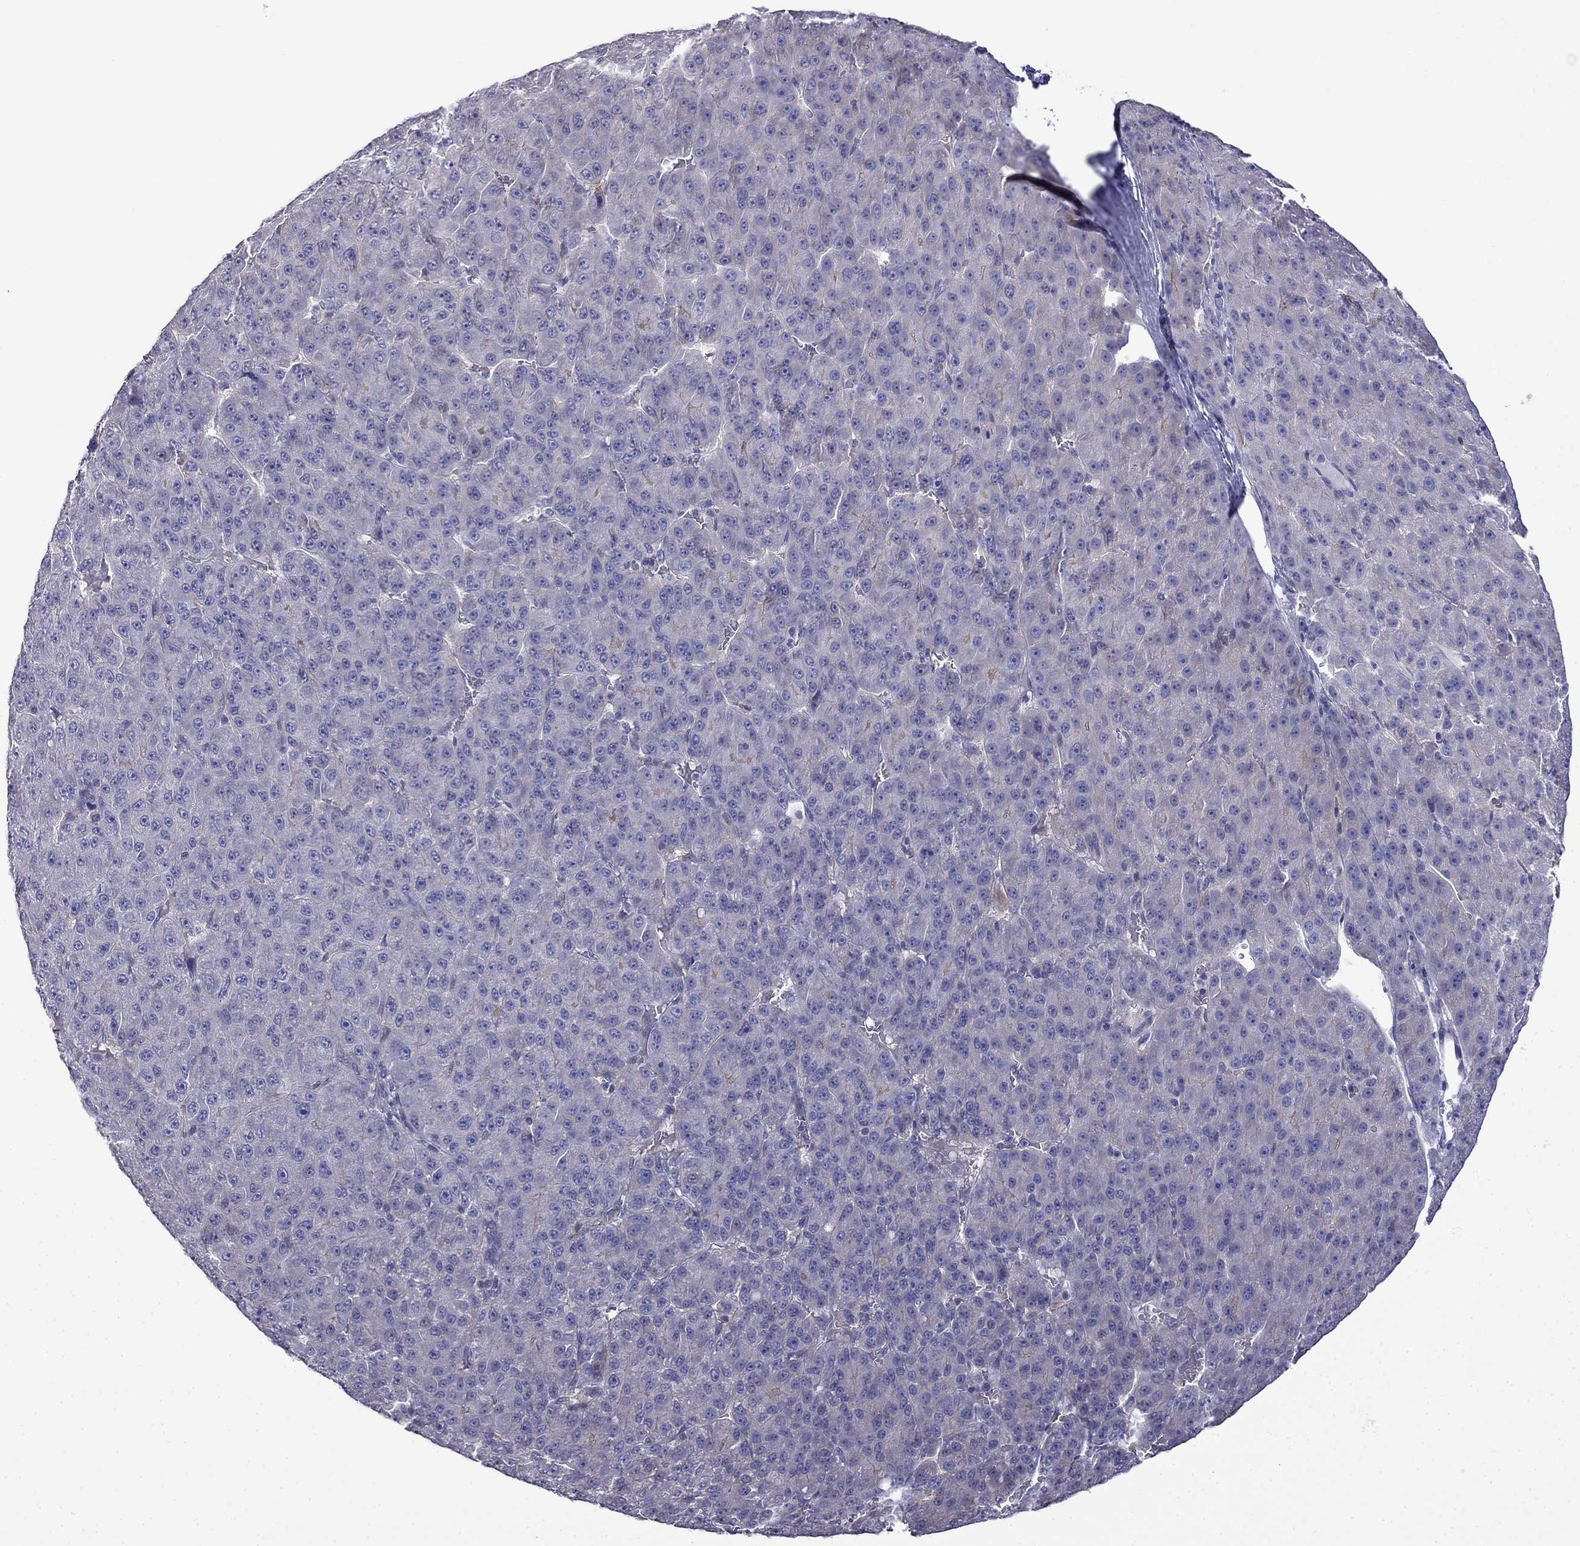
{"staining": {"intensity": "negative", "quantity": "none", "location": "none"}, "tissue": "liver cancer", "cell_type": "Tumor cells", "image_type": "cancer", "snomed": [{"axis": "morphology", "description": "Carcinoma, Hepatocellular, NOS"}, {"axis": "topography", "description": "Liver"}], "caption": "There is no significant staining in tumor cells of hepatocellular carcinoma (liver). (Immunohistochemistry (ihc), brightfield microscopy, high magnification).", "gene": "PRR18", "patient": {"sex": "male", "age": 67}}